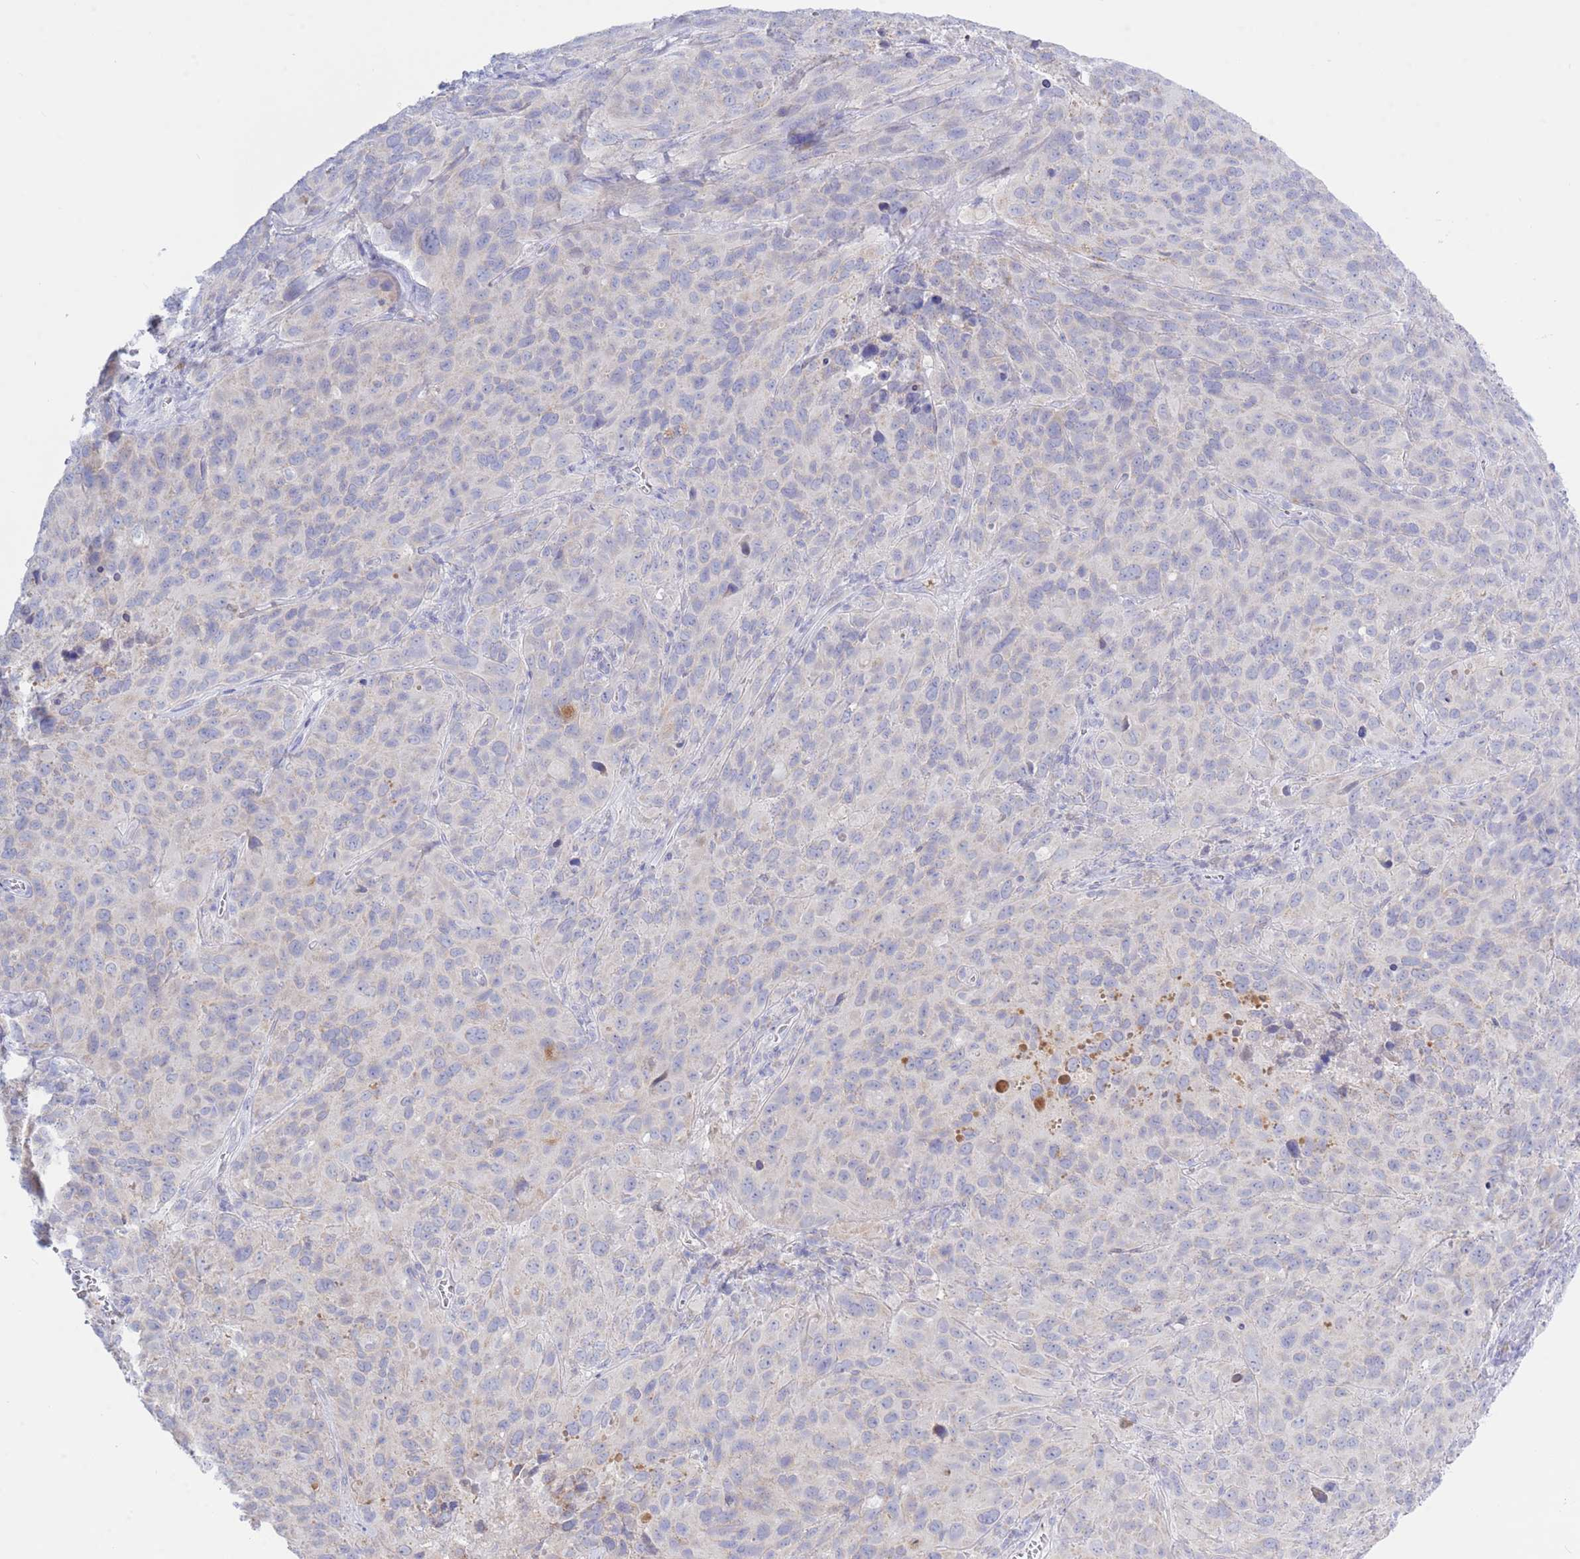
{"staining": {"intensity": "negative", "quantity": "none", "location": "none"}, "tissue": "cervical cancer", "cell_type": "Tumor cells", "image_type": "cancer", "snomed": [{"axis": "morphology", "description": "Squamous cell carcinoma, NOS"}, {"axis": "topography", "description": "Cervix"}], "caption": "This photomicrograph is of squamous cell carcinoma (cervical) stained with immunohistochemistry to label a protein in brown with the nuclei are counter-stained blue. There is no positivity in tumor cells.", "gene": "NANP", "patient": {"sex": "female", "age": 51}}